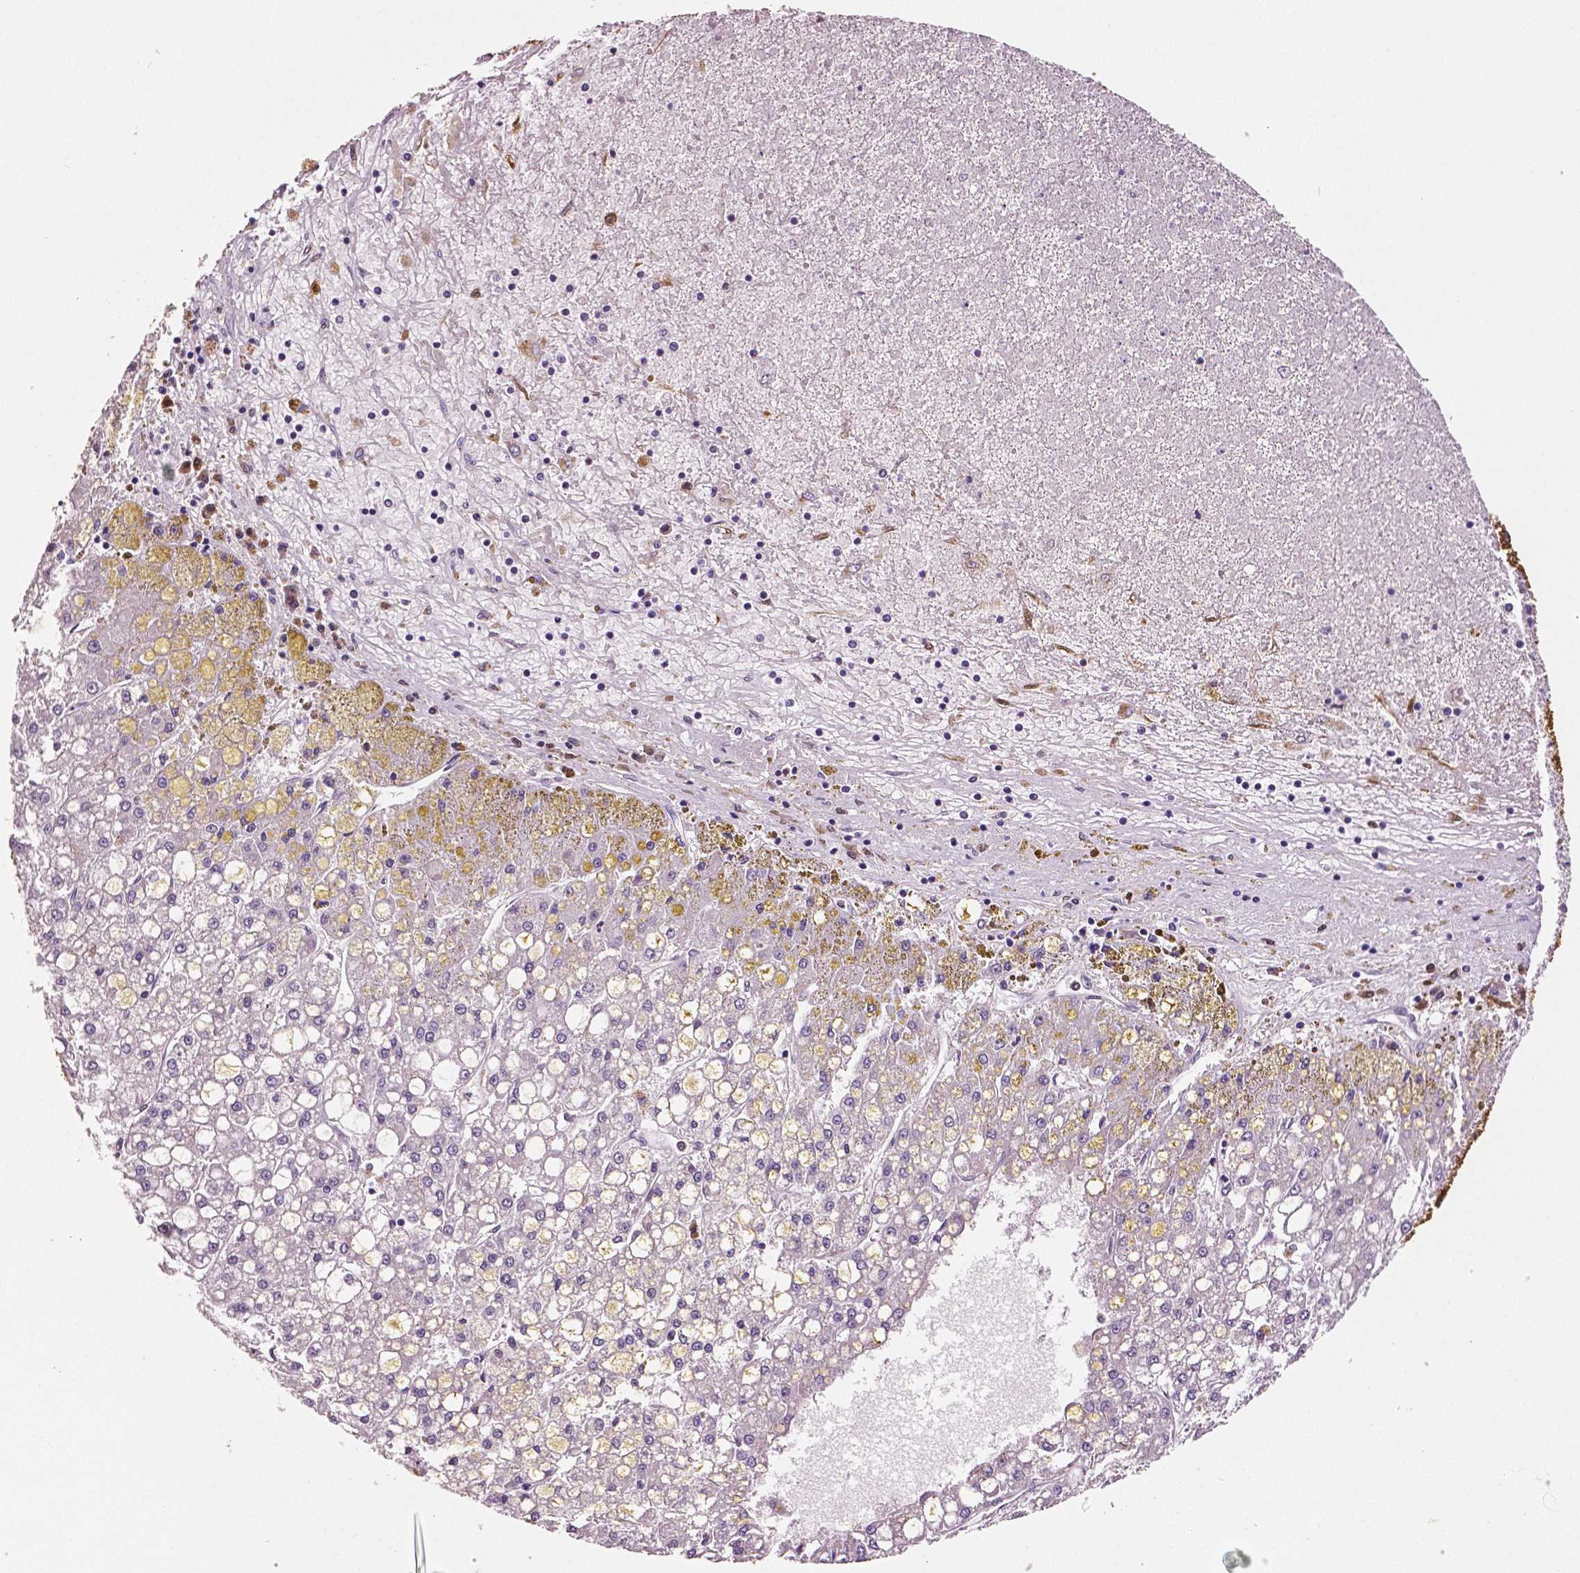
{"staining": {"intensity": "negative", "quantity": "none", "location": "none"}, "tissue": "liver cancer", "cell_type": "Tumor cells", "image_type": "cancer", "snomed": [{"axis": "morphology", "description": "Carcinoma, Hepatocellular, NOS"}, {"axis": "topography", "description": "Liver"}], "caption": "Immunohistochemical staining of human liver cancer reveals no significant expression in tumor cells.", "gene": "PHGDH", "patient": {"sex": "male", "age": 67}}